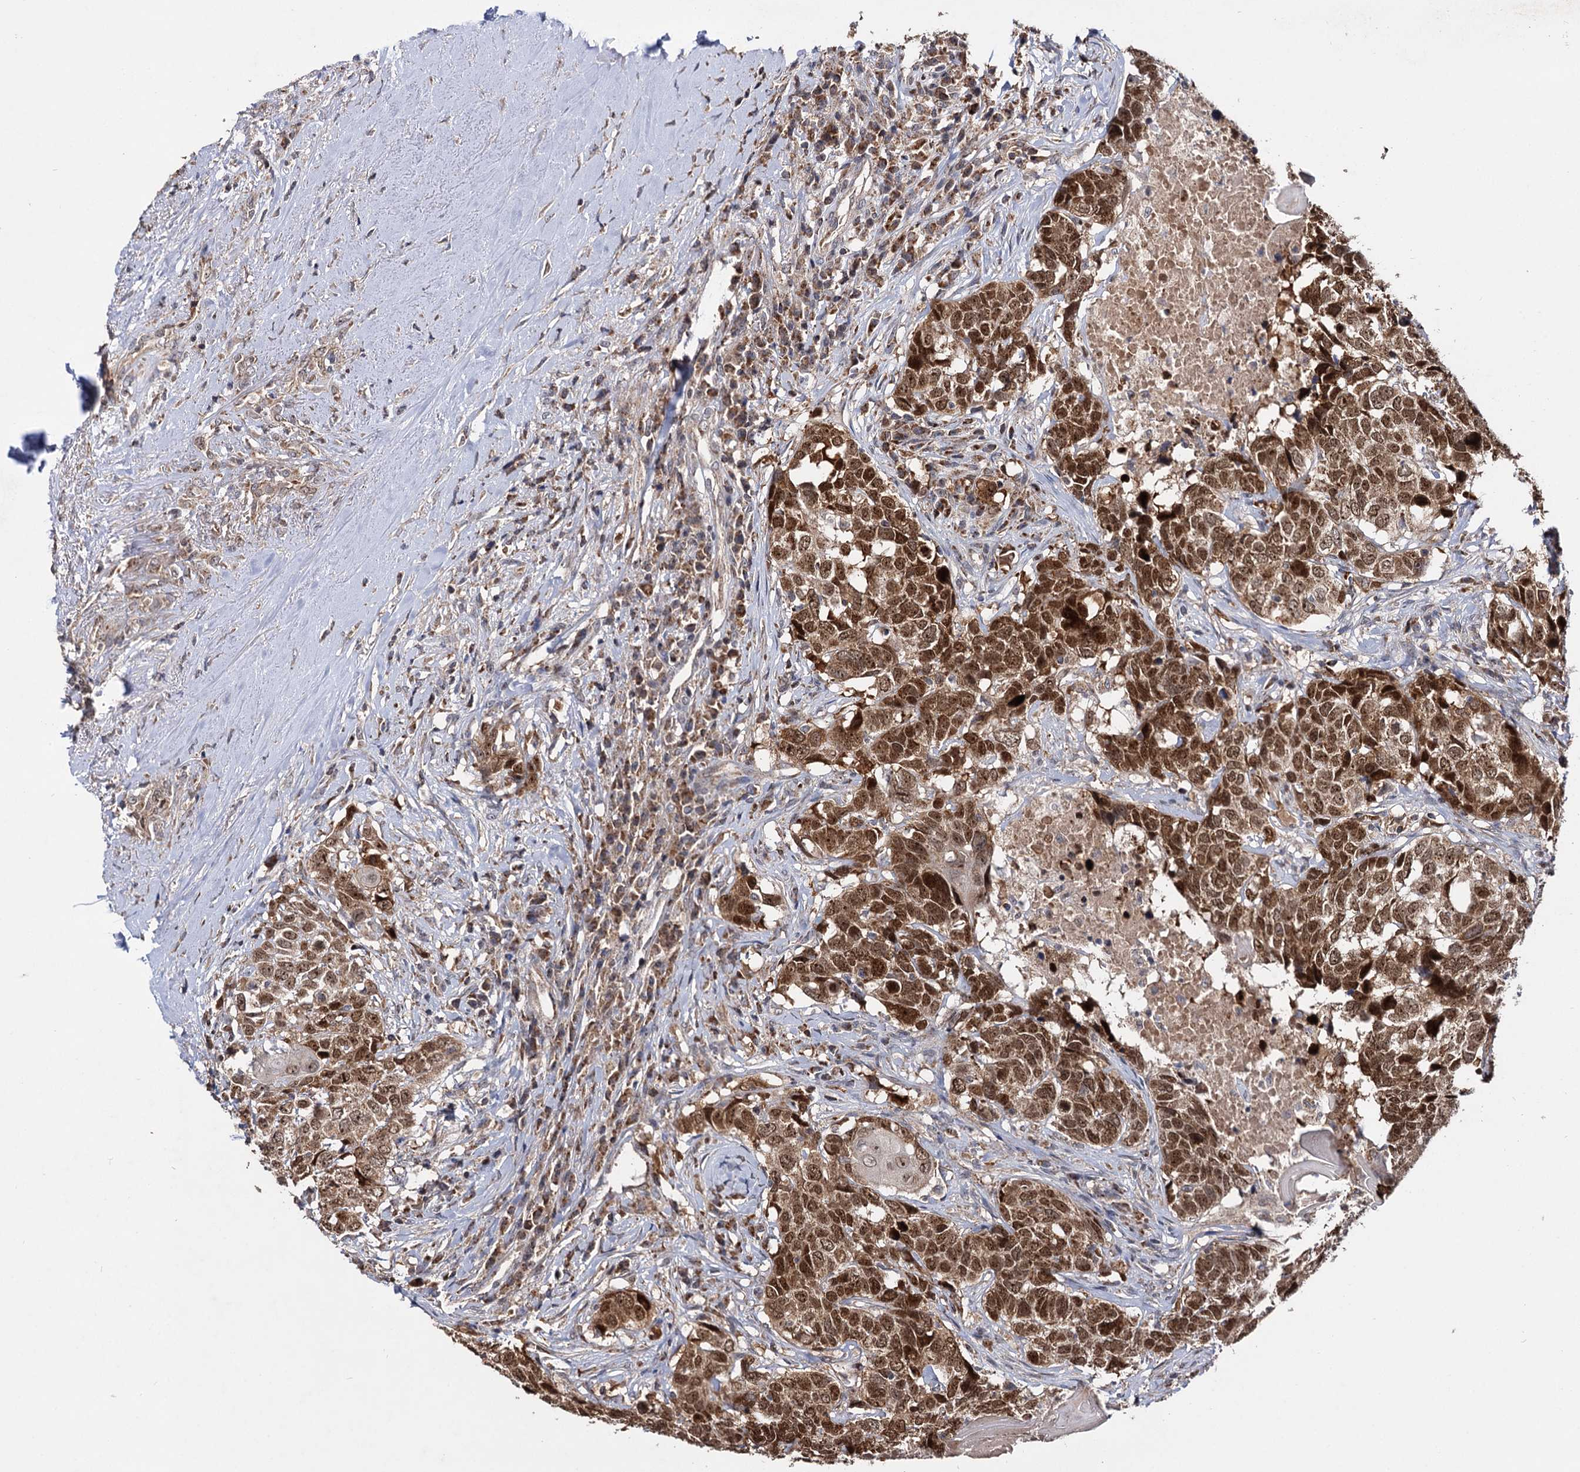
{"staining": {"intensity": "strong", "quantity": ">75%", "location": "cytoplasmic/membranous,nuclear"}, "tissue": "head and neck cancer", "cell_type": "Tumor cells", "image_type": "cancer", "snomed": [{"axis": "morphology", "description": "Squamous cell carcinoma, NOS"}, {"axis": "topography", "description": "Head-Neck"}], "caption": "Tumor cells display high levels of strong cytoplasmic/membranous and nuclear staining in approximately >75% of cells in human squamous cell carcinoma (head and neck).", "gene": "CEP76", "patient": {"sex": "male", "age": 66}}